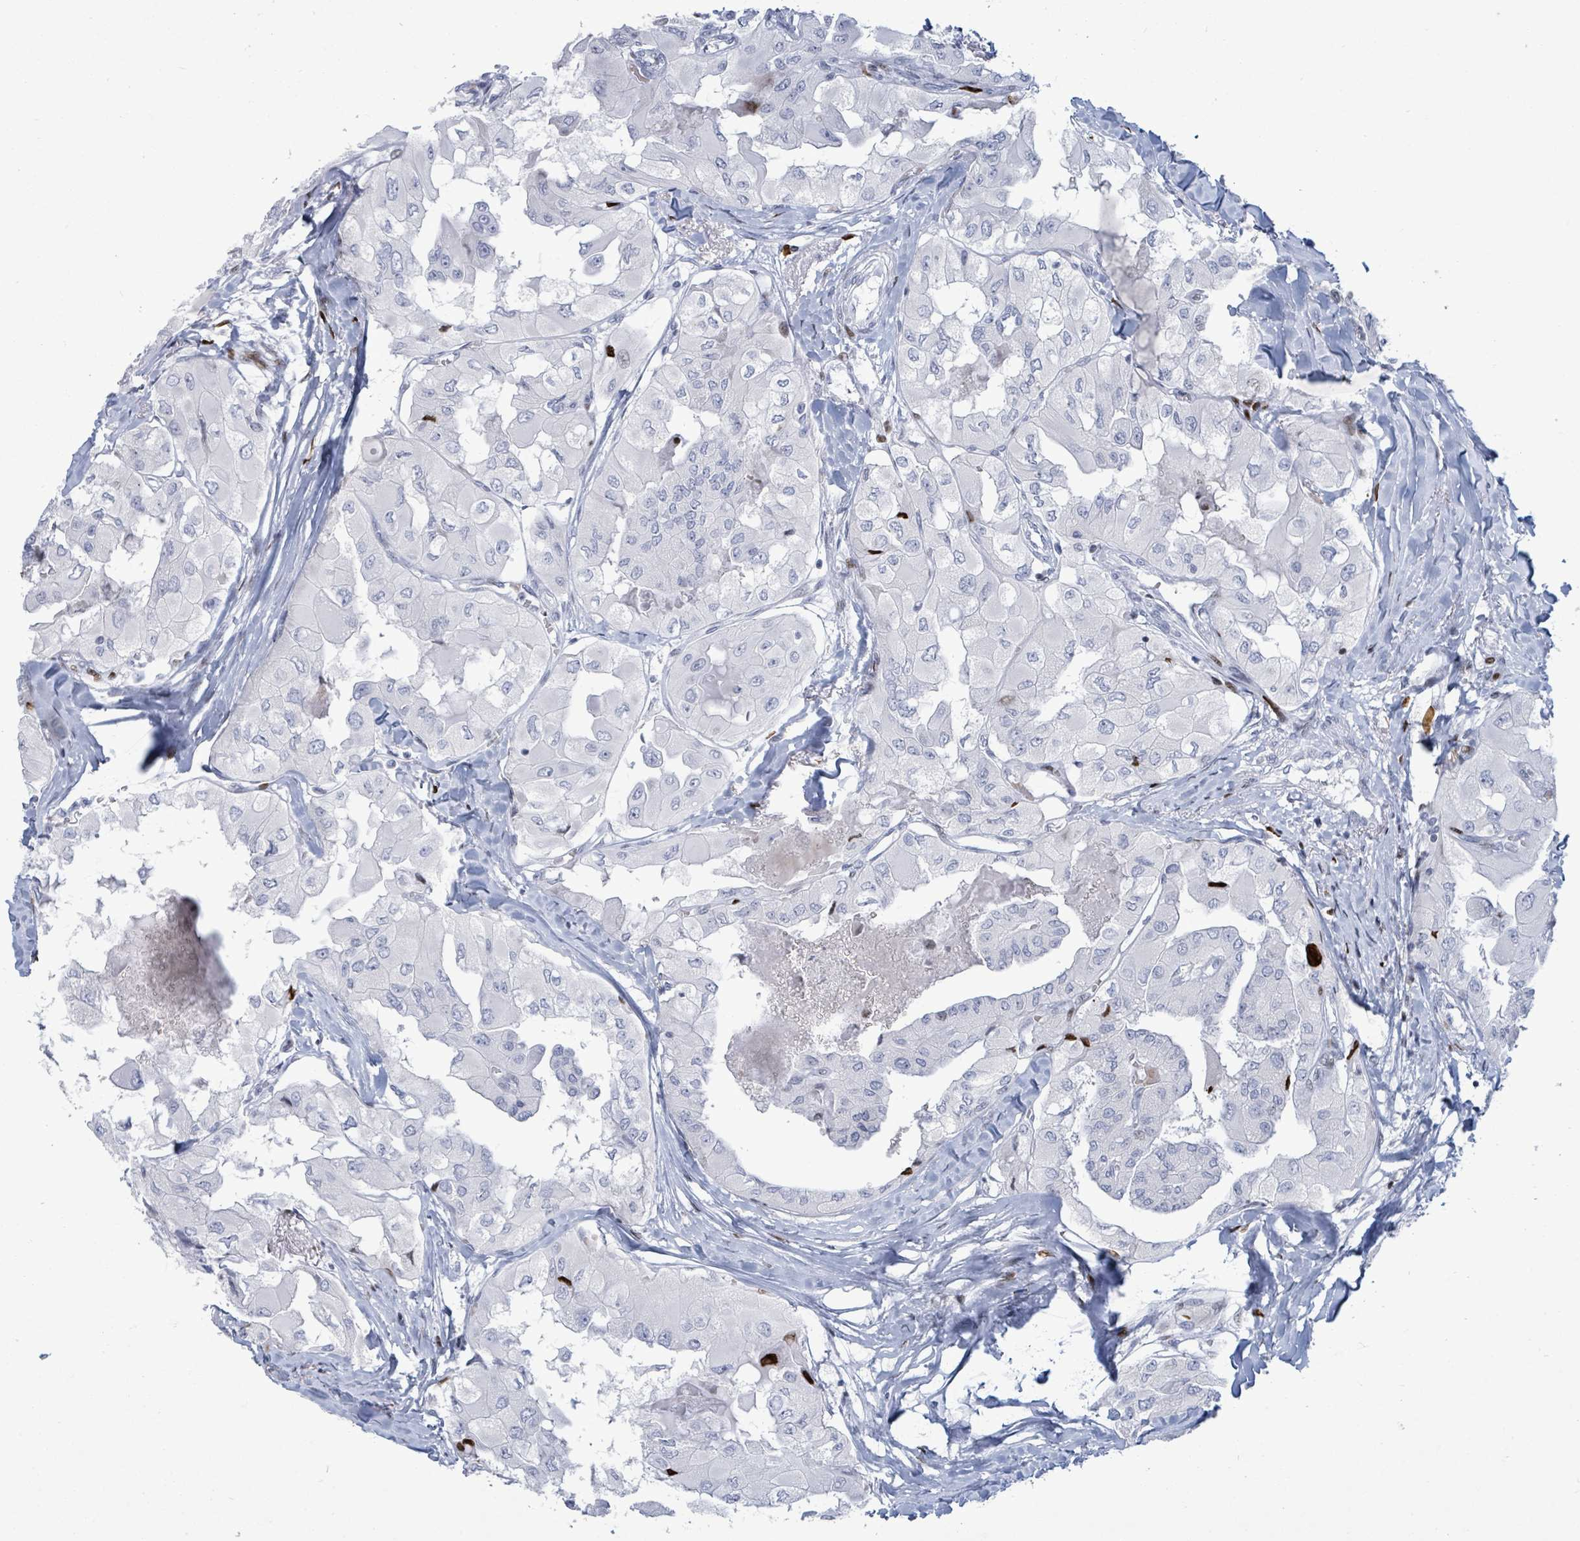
{"staining": {"intensity": "negative", "quantity": "none", "location": "none"}, "tissue": "thyroid cancer", "cell_type": "Tumor cells", "image_type": "cancer", "snomed": [{"axis": "morphology", "description": "Normal tissue, NOS"}, {"axis": "morphology", "description": "Papillary adenocarcinoma, NOS"}, {"axis": "topography", "description": "Thyroid gland"}], "caption": "Thyroid cancer stained for a protein using immunohistochemistry shows no staining tumor cells.", "gene": "MALL", "patient": {"sex": "female", "age": 59}}